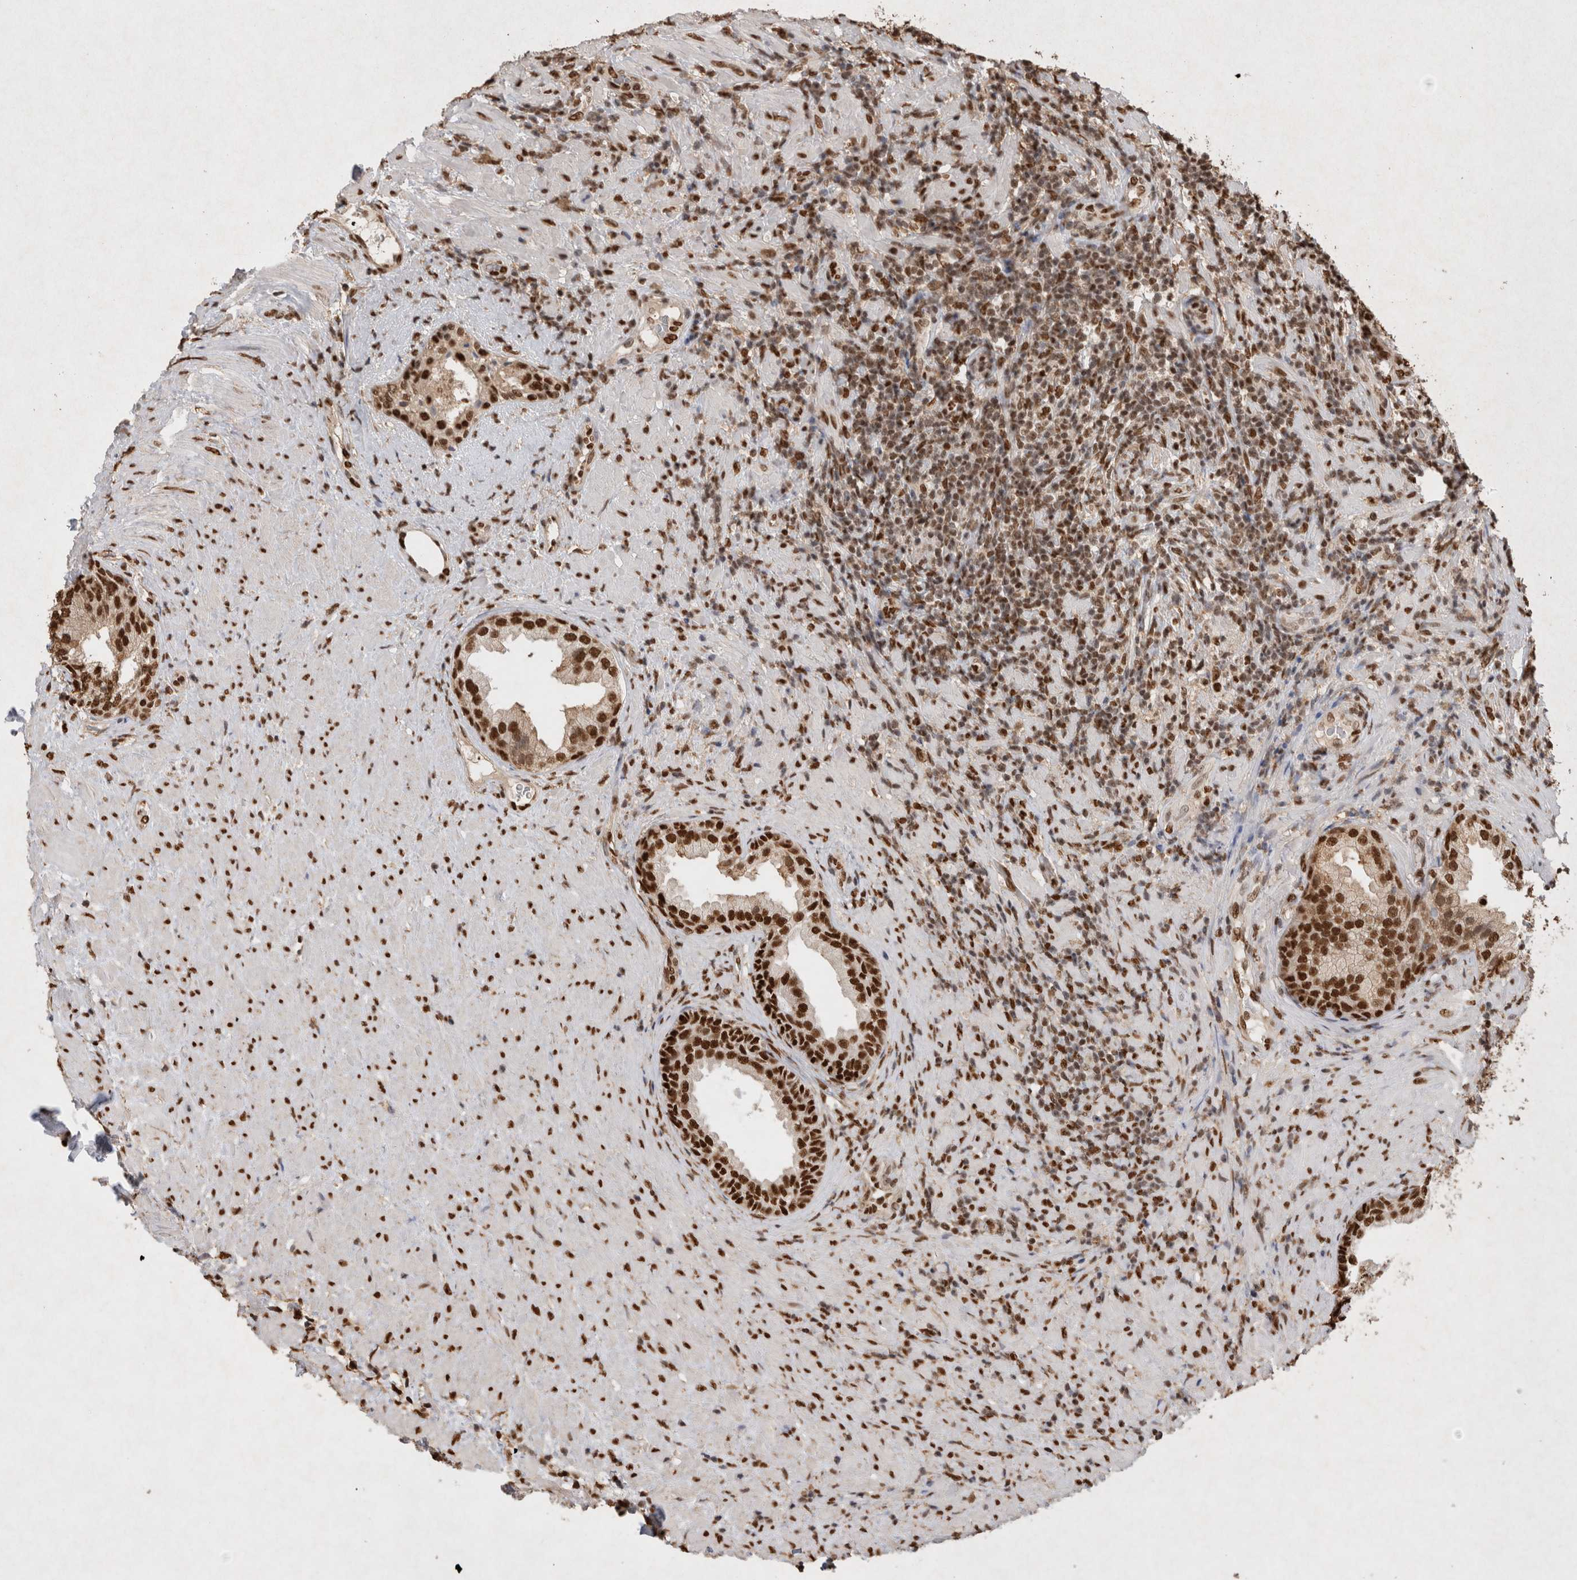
{"staining": {"intensity": "strong", "quantity": ">75%", "location": "nuclear"}, "tissue": "prostate", "cell_type": "Glandular cells", "image_type": "normal", "snomed": [{"axis": "morphology", "description": "Normal tissue, NOS"}, {"axis": "topography", "description": "Prostate"}], "caption": "Immunohistochemical staining of benign prostate demonstrates strong nuclear protein positivity in approximately >75% of glandular cells. The staining is performed using DAB (3,3'-diaminobenzidine) brown chromogen to label protein expression. The nuclei are counter-stained blue using hematoxylin.", "gene": "HDGF", "patient": {"sex": "male", "age": 76}}